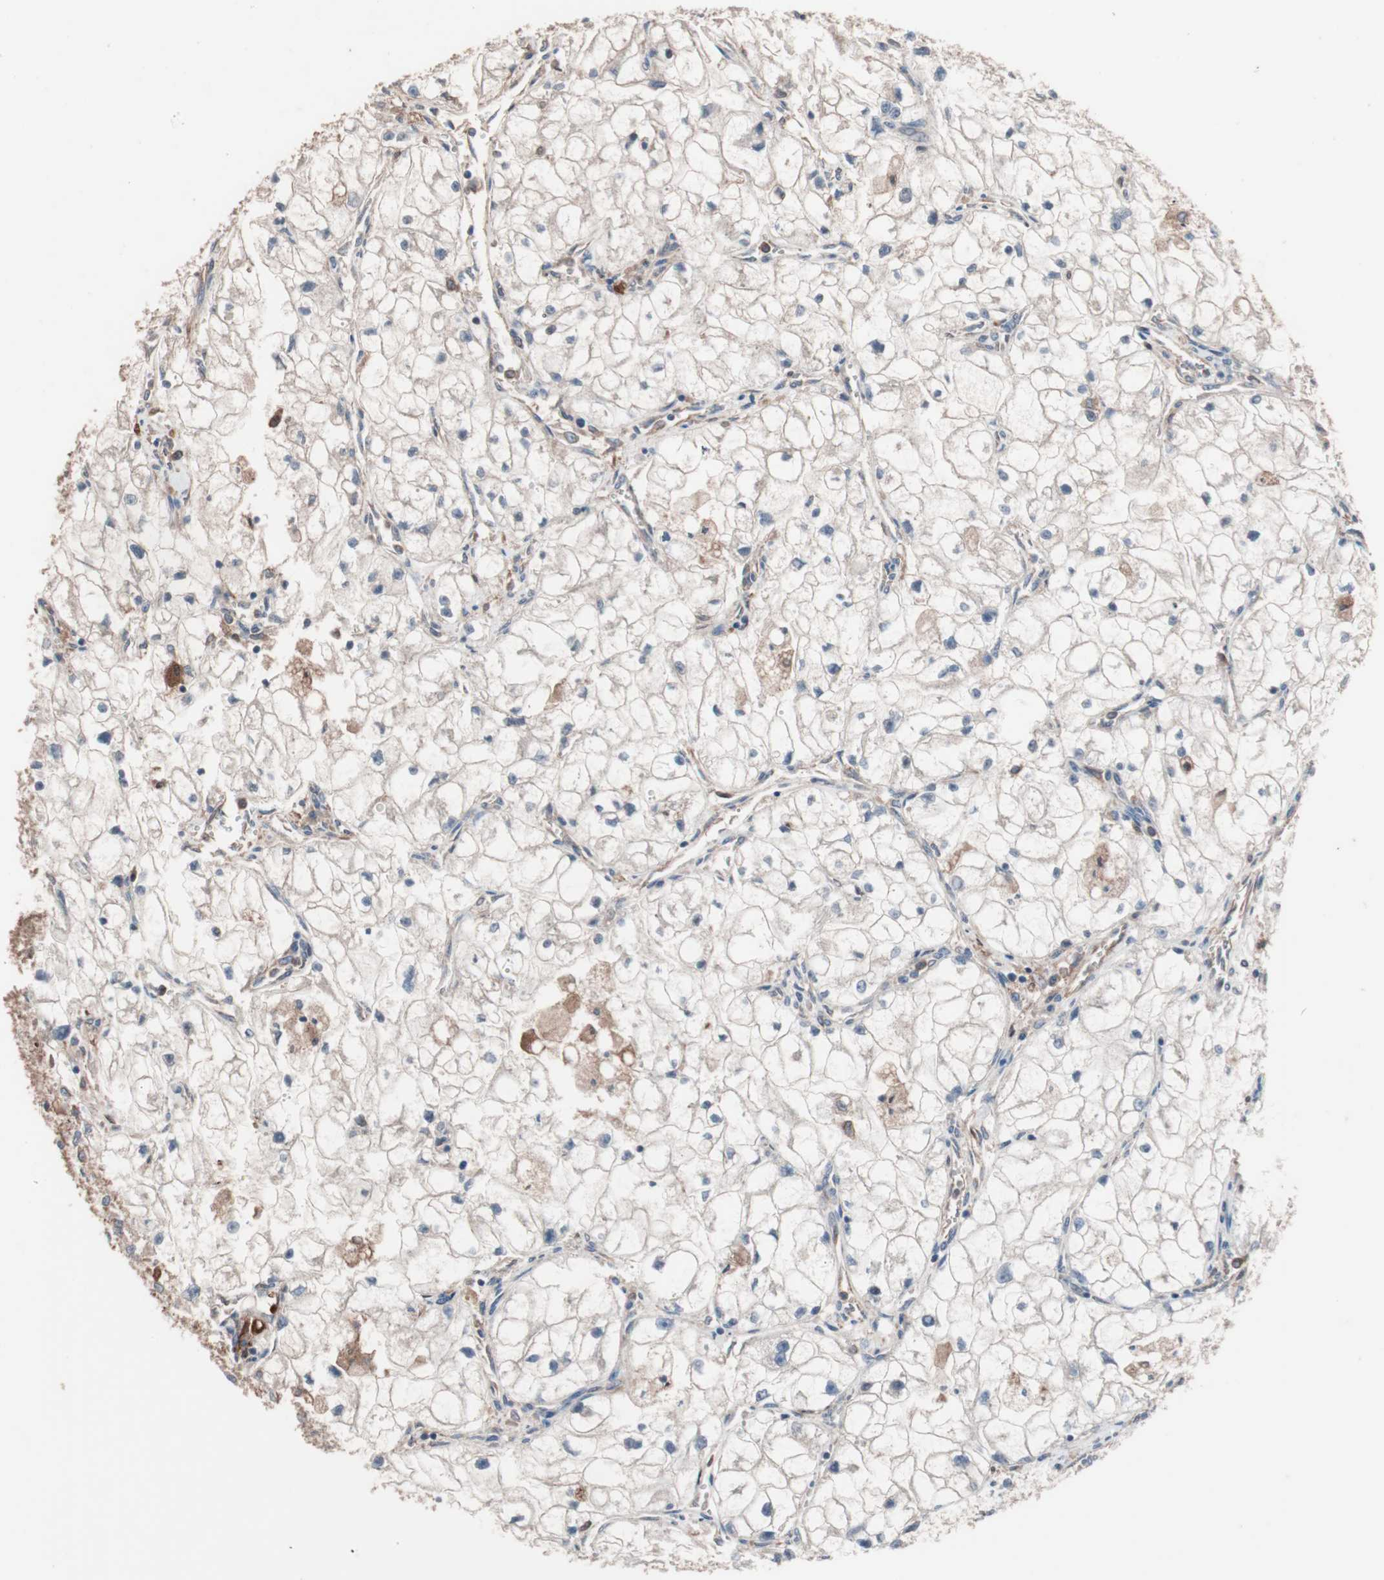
{"staining": {"intensity": "weak", "quantity": "<25%", "location": "cytoplasmic/membranous"}, "tissue": "renal cancer", "cell_type": "Tumor cells", "image_type": "cancer", "snomed": [{"axis": "morphology", "description": "Adenocarcinoma, NOS"}, {"axis": "topography", "description": "Kidney"}], "caption": "DAB immunohistochemical staining of human renal adenocarcinoma exhibits no significant expression in tumor cells.", "gene": "ATG7", "patient": {"sex": "female", "age": 70}}